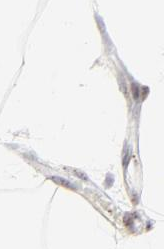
{"staining": {"intensity": "weak", "quantity": "25%-75%", "location": "nuclear"}, "tissue": "adipose tissue", "cell_type": "Adipocytes", "image_type": "normal", "snomed": [{"axis": "morphology", "description": "Normal tissue, NOS"}, {"axis": "morphology", "description": "Duct carcinoma"}, {"axis": "topography", "description": "Breast"}, {"axis": "topography", "description": "Adipose tissue"}], "caption": "Immunohistochemical staining of benign human adipose tissue demonstrates low levels of weak nuclear positivity in about 25%-75% of adipocytes. (brown staining indicates protein expression, while blue staining denotes nuclei).", "gene": "NFIL3", "patient": {"sex": "female", "age": 37}}